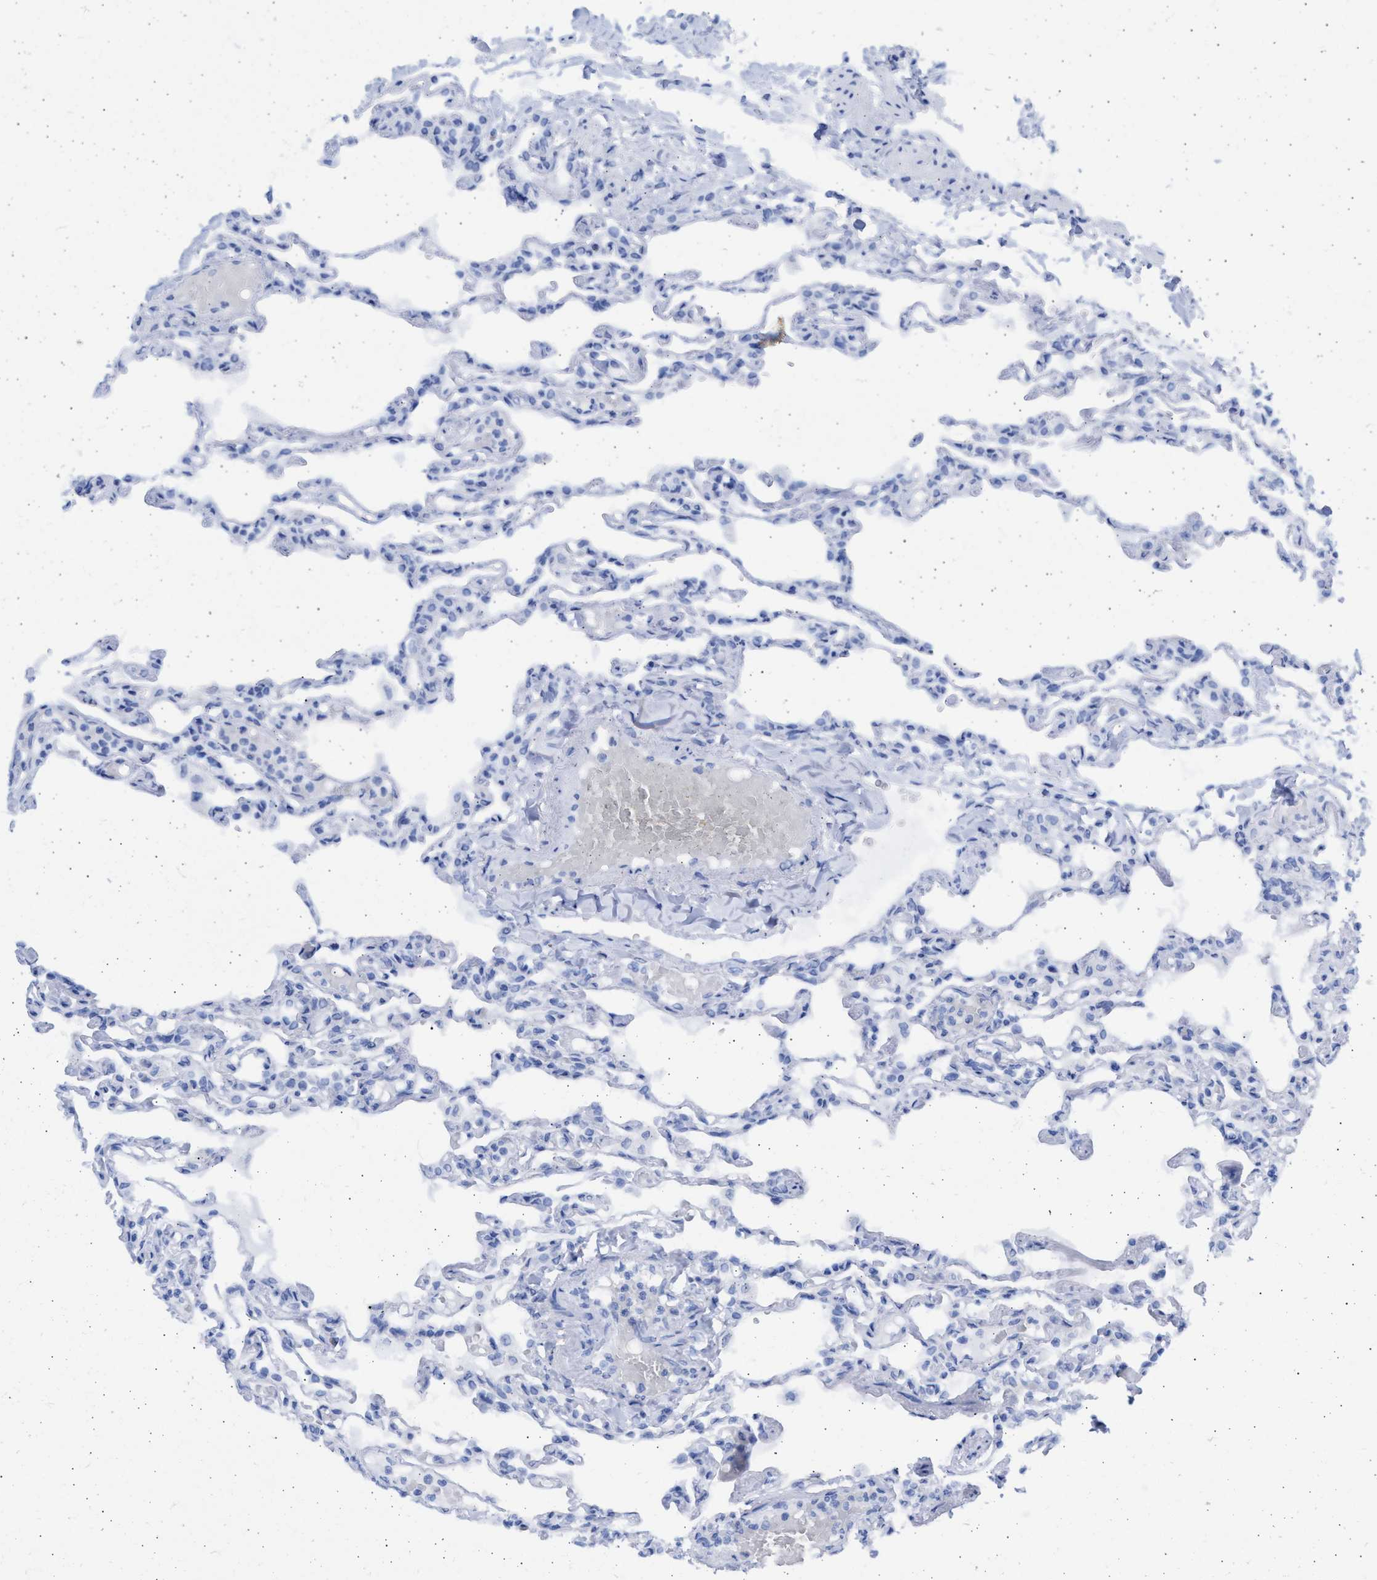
{"staining": {"intensity": "negative", "quantity": "none", "location": "none"}, "tissue": "lung", "cell_type": "Alveolar cells", "image_type": "normal", "snomed": [{"axis": "morphology", "description": "Normal tissue, NOS"}, {"axis": "topography", "description": "Lung"}], "caption": "Immunohistochemistry (IHC) of unremarkable lung displays no positivity in alveolar cells.", "gene": "ALDOC", "patient": {"sex": "male", "age": 21}}